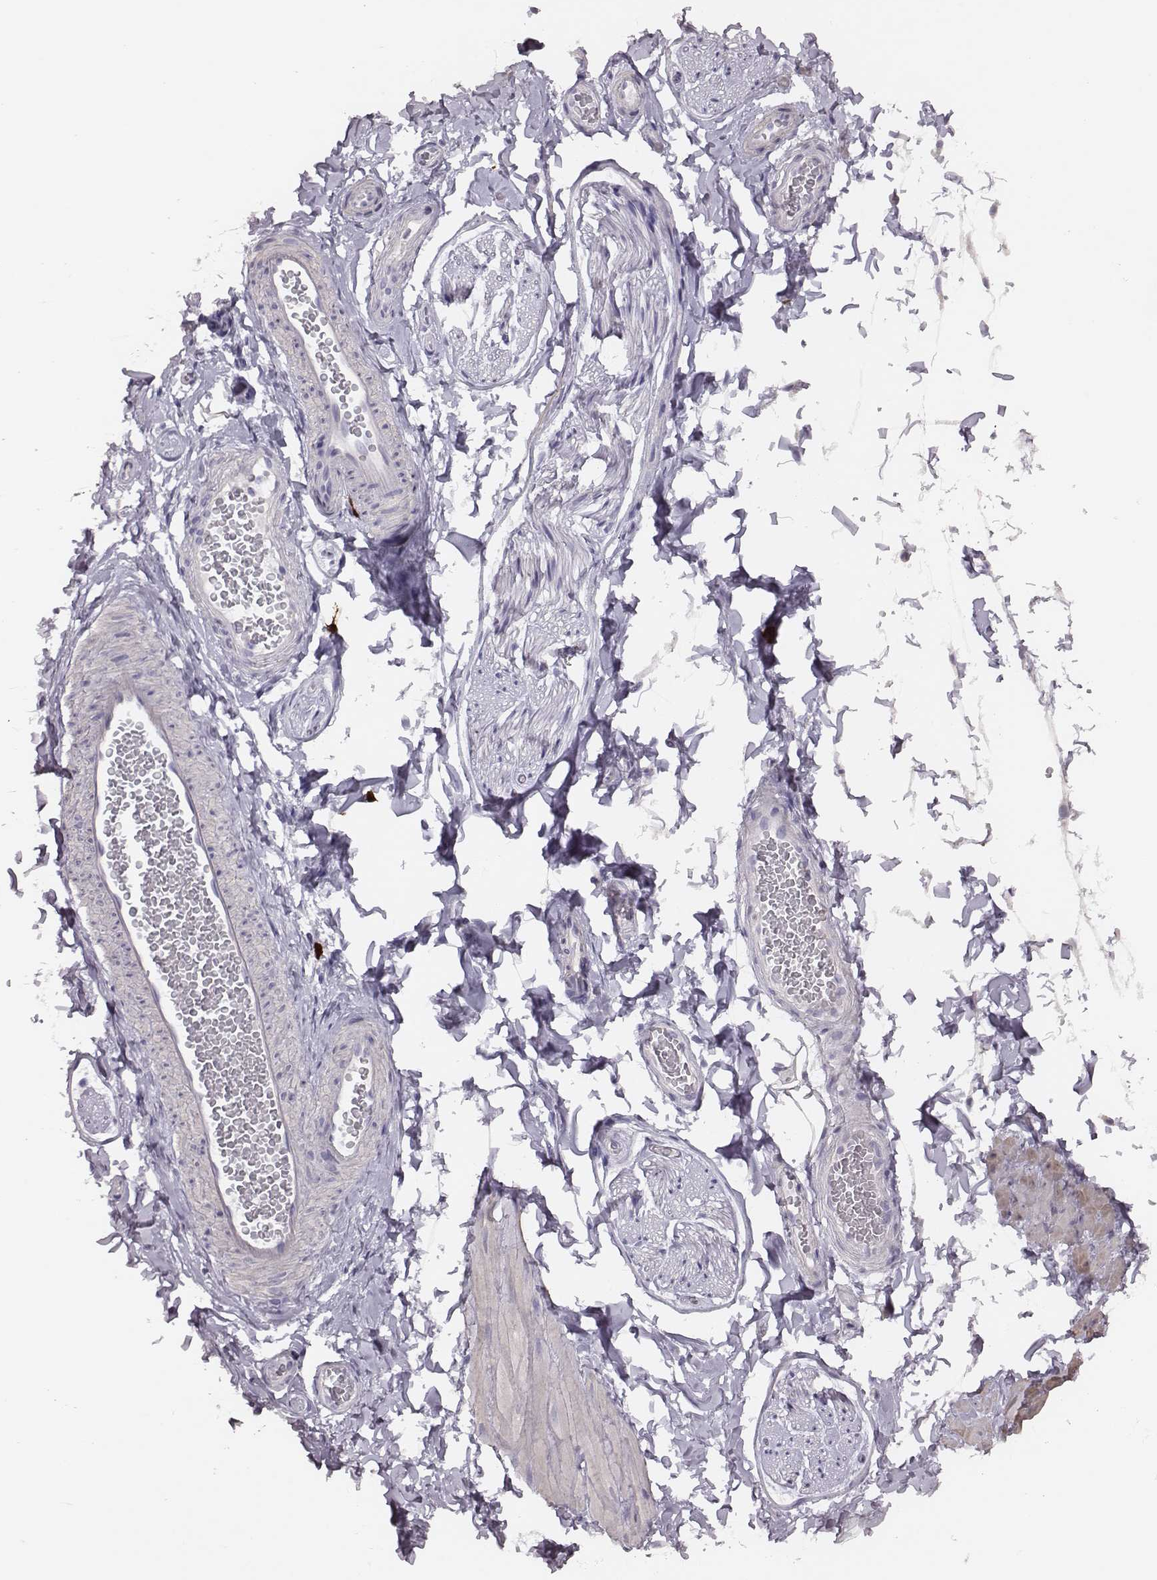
{"staining": {"intensity": "negative", "quantity": "none", "location": "none"}, "tissue": "adipose tissue", "cell_type": "Adipocytes", "image_type": "normal", "snomed": [{"axis": "morphology", "description": "Normal tissue, NOS"}, {"axis": "topography", "description": "Smooth muscle"}, {"axis": "topography", "description": "Peripheral nerve tissue"}], "caption": "Adipocytes show no significant protein staining in normal adipose tissue. (DAB immunohistochemistry (IHC) with hematoxylin counter stain).", "gene": "P2RY10", "patient": {"sex": "male", "age": 22}}